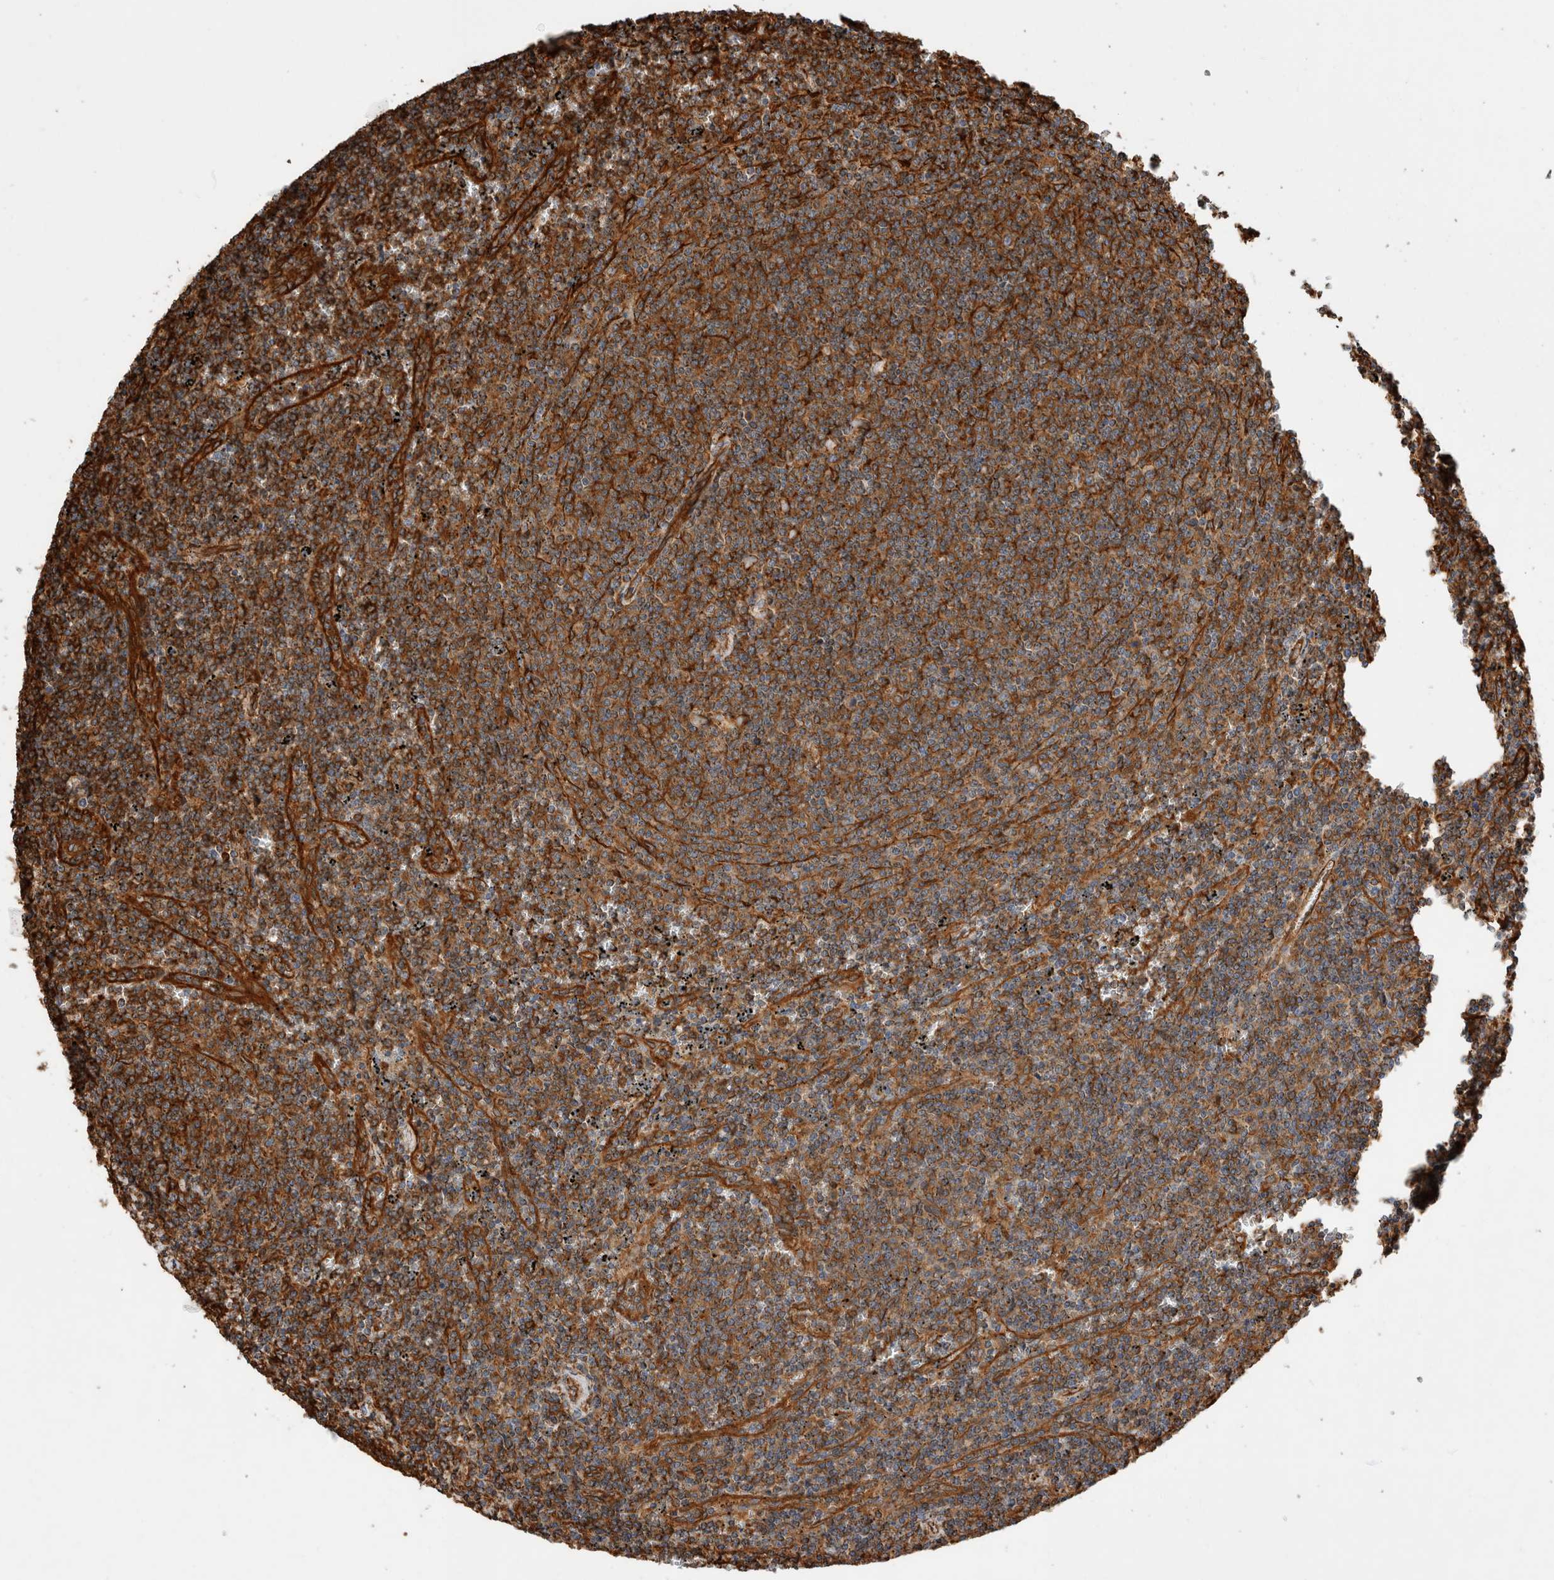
{"staining": {"intensity": "strong", "quantity": ">75%", "location": "cytoplasmic/membranous"}, "tissue": "lymphoma", "cell_type": "Tumor cells", "image_type": "cancer", "snomed": [{"axis": "morphology", "description": "Malignant lymphoma, non-Hodgkin's type, Low grade"}, {"axis": "topography", "description": "Spleen"}], "caption": "Low-grade malignant lymphoma, non-Hodgkin's type stained for a protein displays strong cytoplasmic/membranous positivity in tumor cells.", "gene": "ZNF397", "patient": {"sex": "female", "age": 50}}